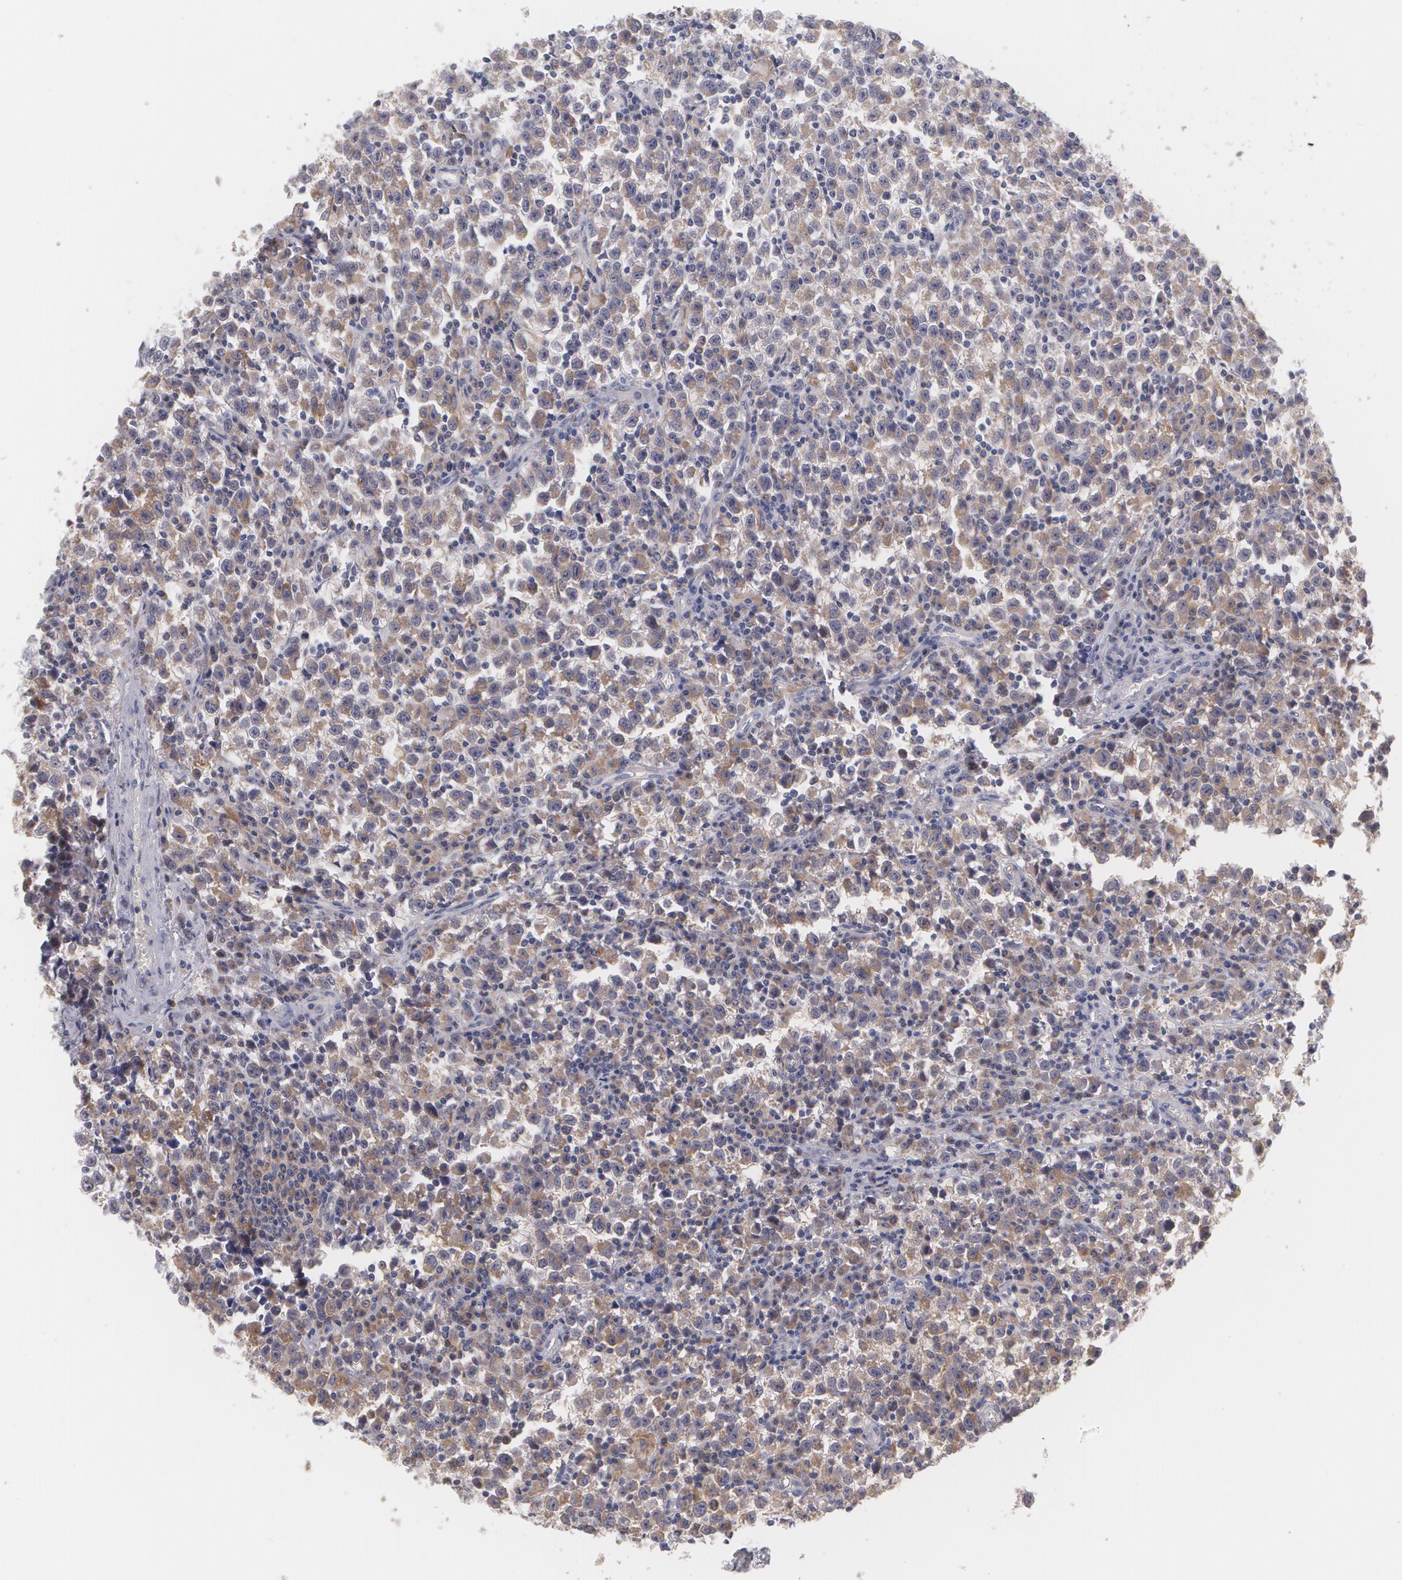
{"staining": {"intensity": "moderate", "quantity": ">75%", "location": "cytoplasmic/membranous"}, "tissue": "testis cancer", "cell_type": "Tumor cells", "image_type": "cancer", "snomed": [{"axis": "morphology", "description": "Seminoma, NOS"}, {"axis": "topography", "description": "Testis"}], "caption": "A brown stain highlights moderate cytoplasmic/membranous expression of a protein in human testis seminoma tumor cells.", "gene": "MTHFD1", "patient": {"sex": "male", "age": 35}}